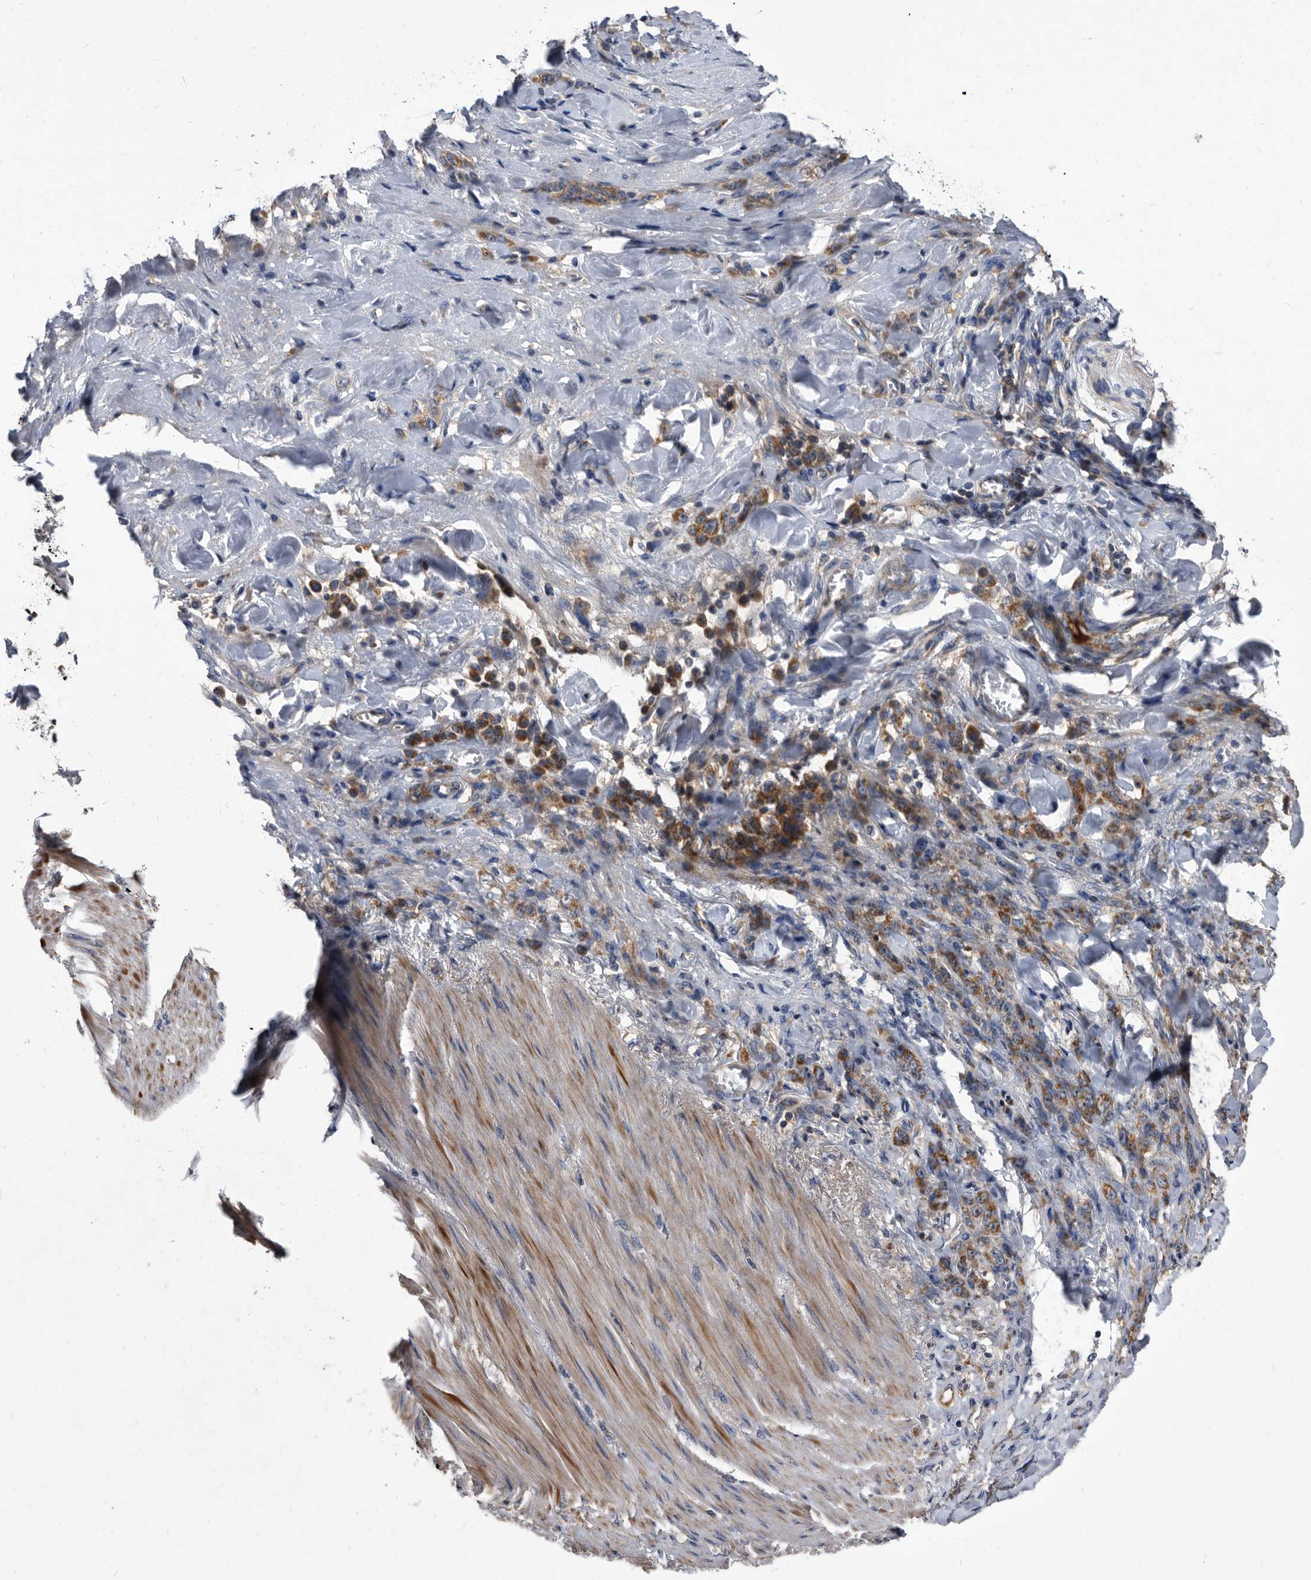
{"staining": {"intensity": "moderate", "quantity": ">75%", "location": "cytoplasmic/membranous"}, "tissue": "stomach cancer", "cell_type": "Tumor cells", "image_type": "cancer", "snomed": [{"axis": "morphology", "description": "Normal tissue, NOS"}, {"axis": "morphology", "description": "Adenocarcinoma, NOS"}, {"axis": "topography", "description": "Stomach"}], "caption": "Stomach cancer (adenocarcinoma) stained with a protein marker displays moderate staining in tumor cells.", "gene": "DTNBP1", "patient": {"sex": "male", "age": 82}}